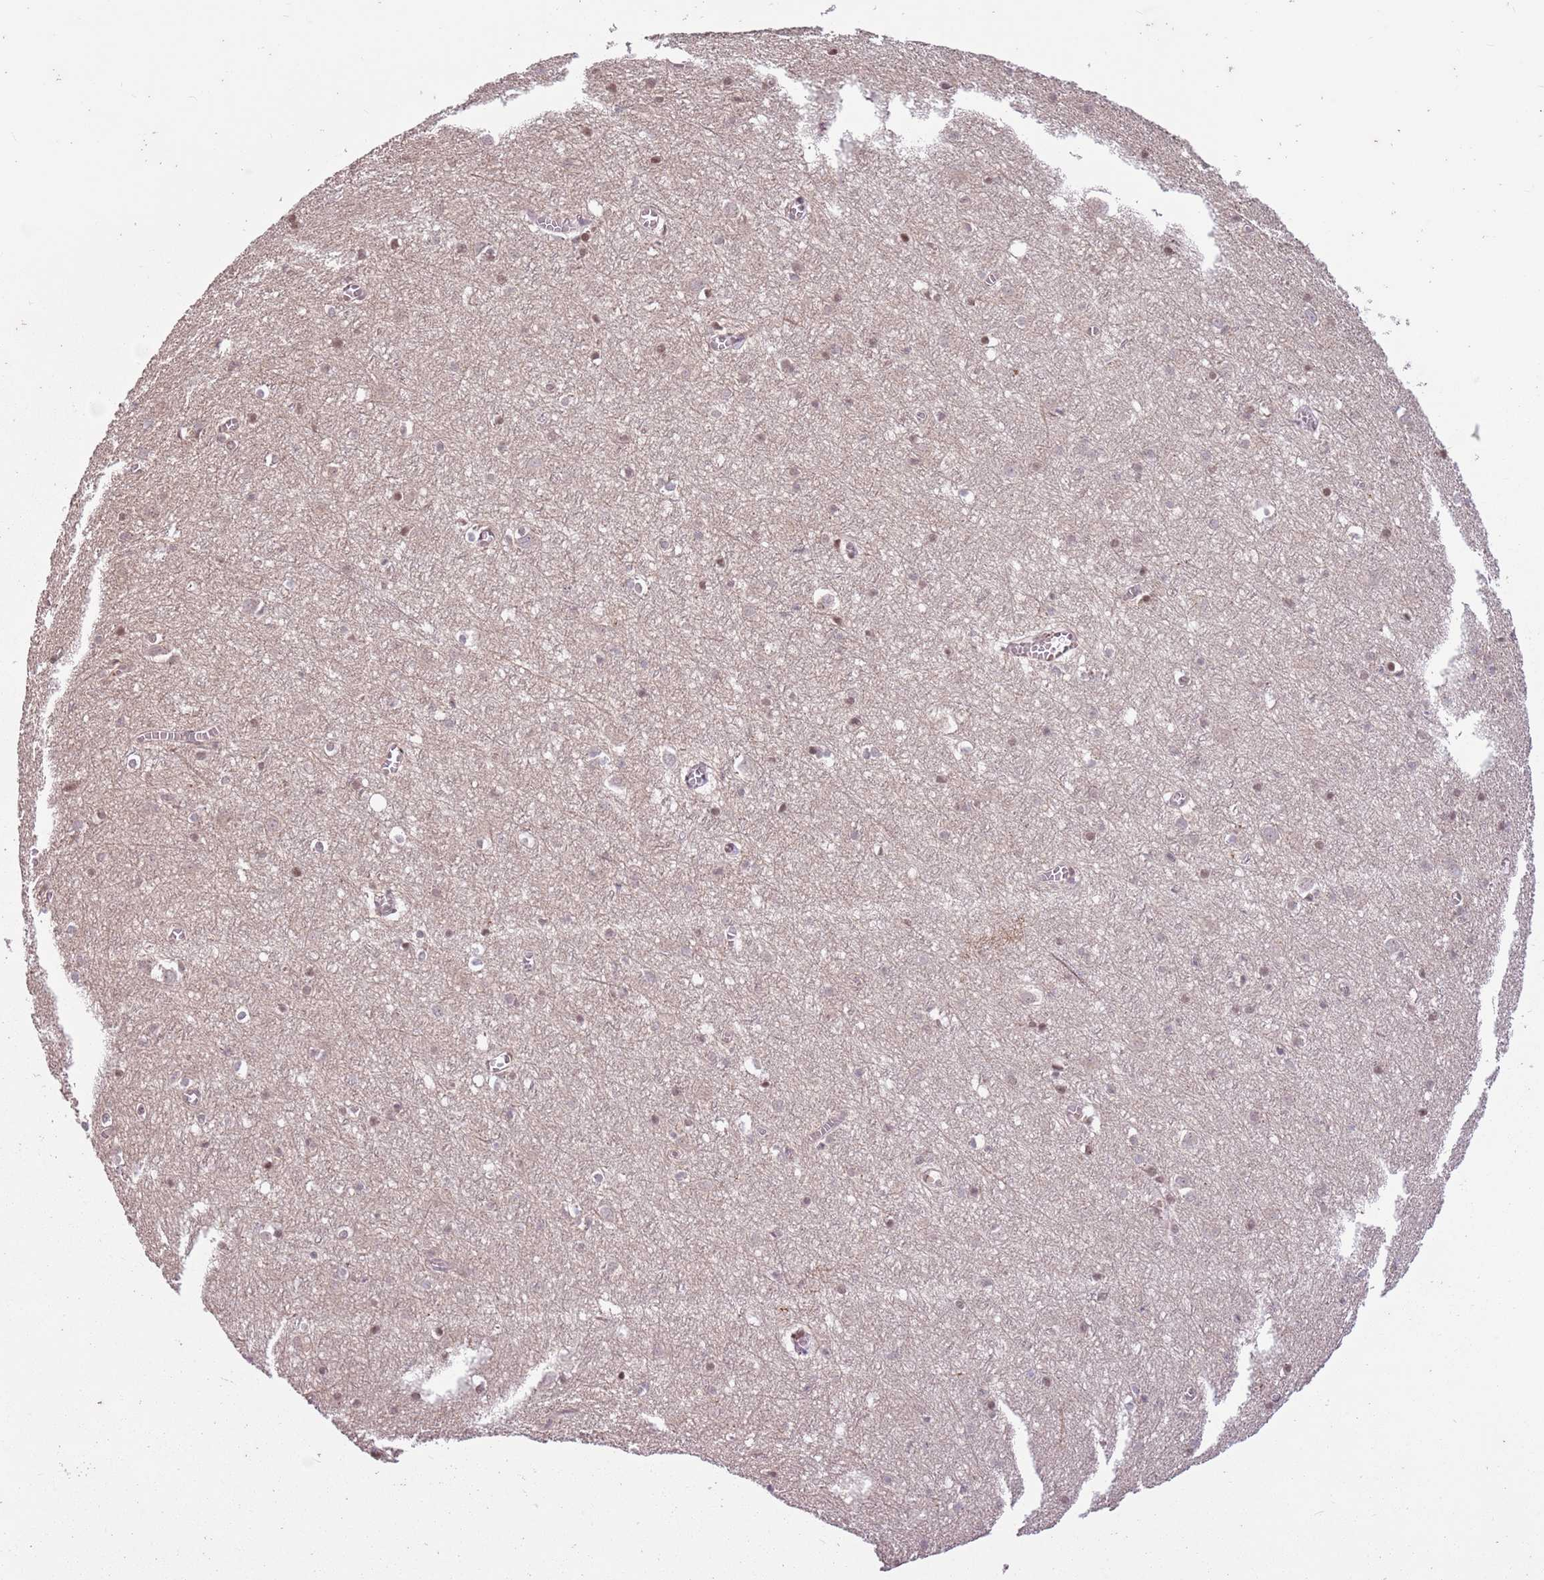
{"staining": {"intensity": "negative", "quantity": "none", "location": "none"}, "tissue": "cerebral cortex", "cell_type": "Endothelial cells", "image_type": "normal", "snomed": [{"axis": "morphology", "description": "Normal tissue, NOS"}, {"axis": "topography", "description": "Cerebral cortex"}], "caption": "Endothelial cells are negative for brown protein staining in benign cerebral cortex. (IHC, brightfield microscopy, high magnification).", "gene": "CAPN9", "patient": {"sex": "female", "age": 64}}